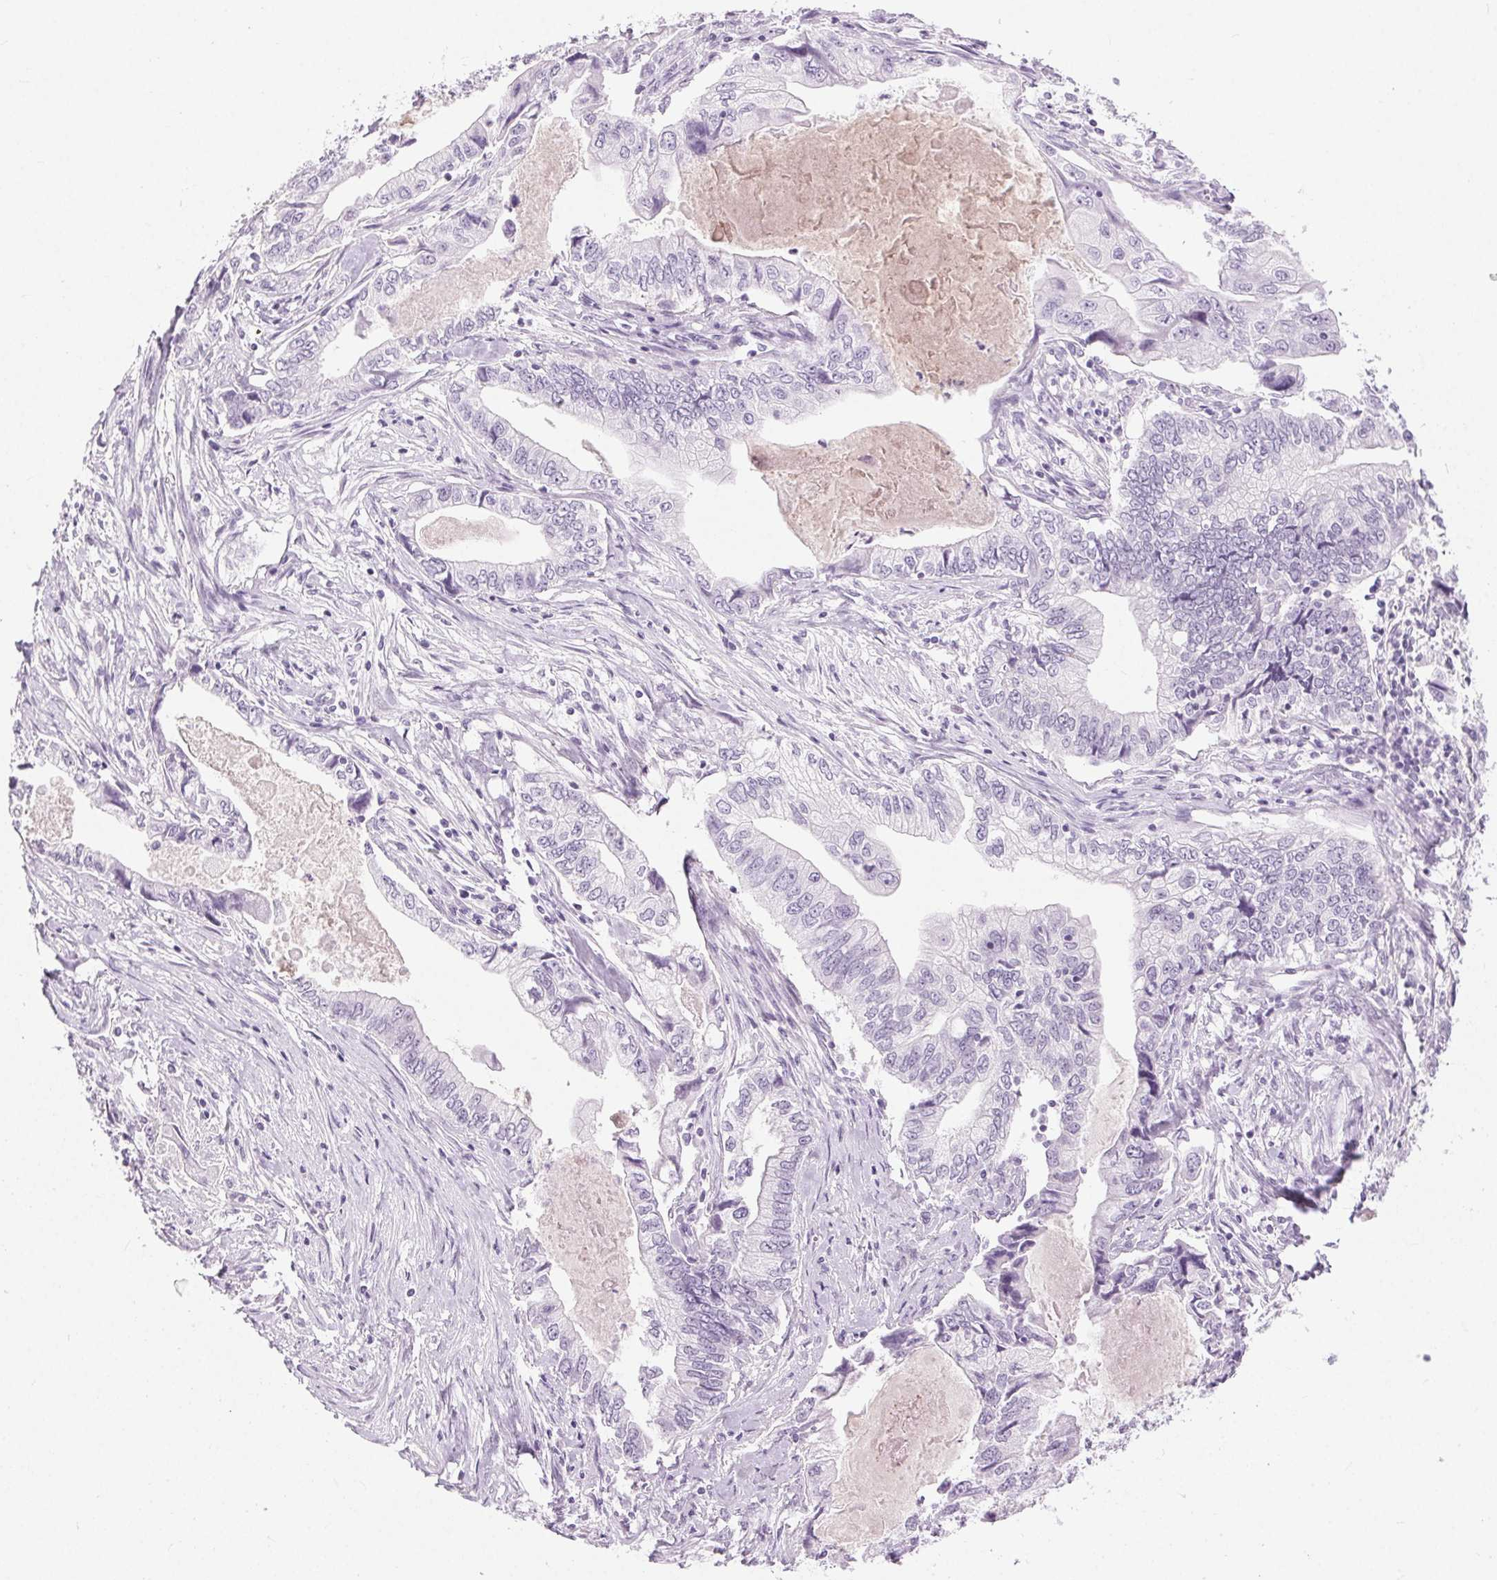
{"staining": {"intensity": "negative", "quantity": "none", "location": "none"}, "tissue": "stomach cancer", "cell_type": "Tumor cells", "image_type": "cancer", "snomed": [{"axis": "morphology", "description": "Adenocarcinoma, NOS"}, {"axis": "topography", "description": "Pancreas"}, {"axis": "topography", "description": "Stomach, upper"}], "caption": "Protein analysis of adenocarcinoma (stomach) displays no significant positivity in tumor cells.", "gene": "BEND2", "patient": {"sex": "male", "age": 77}}